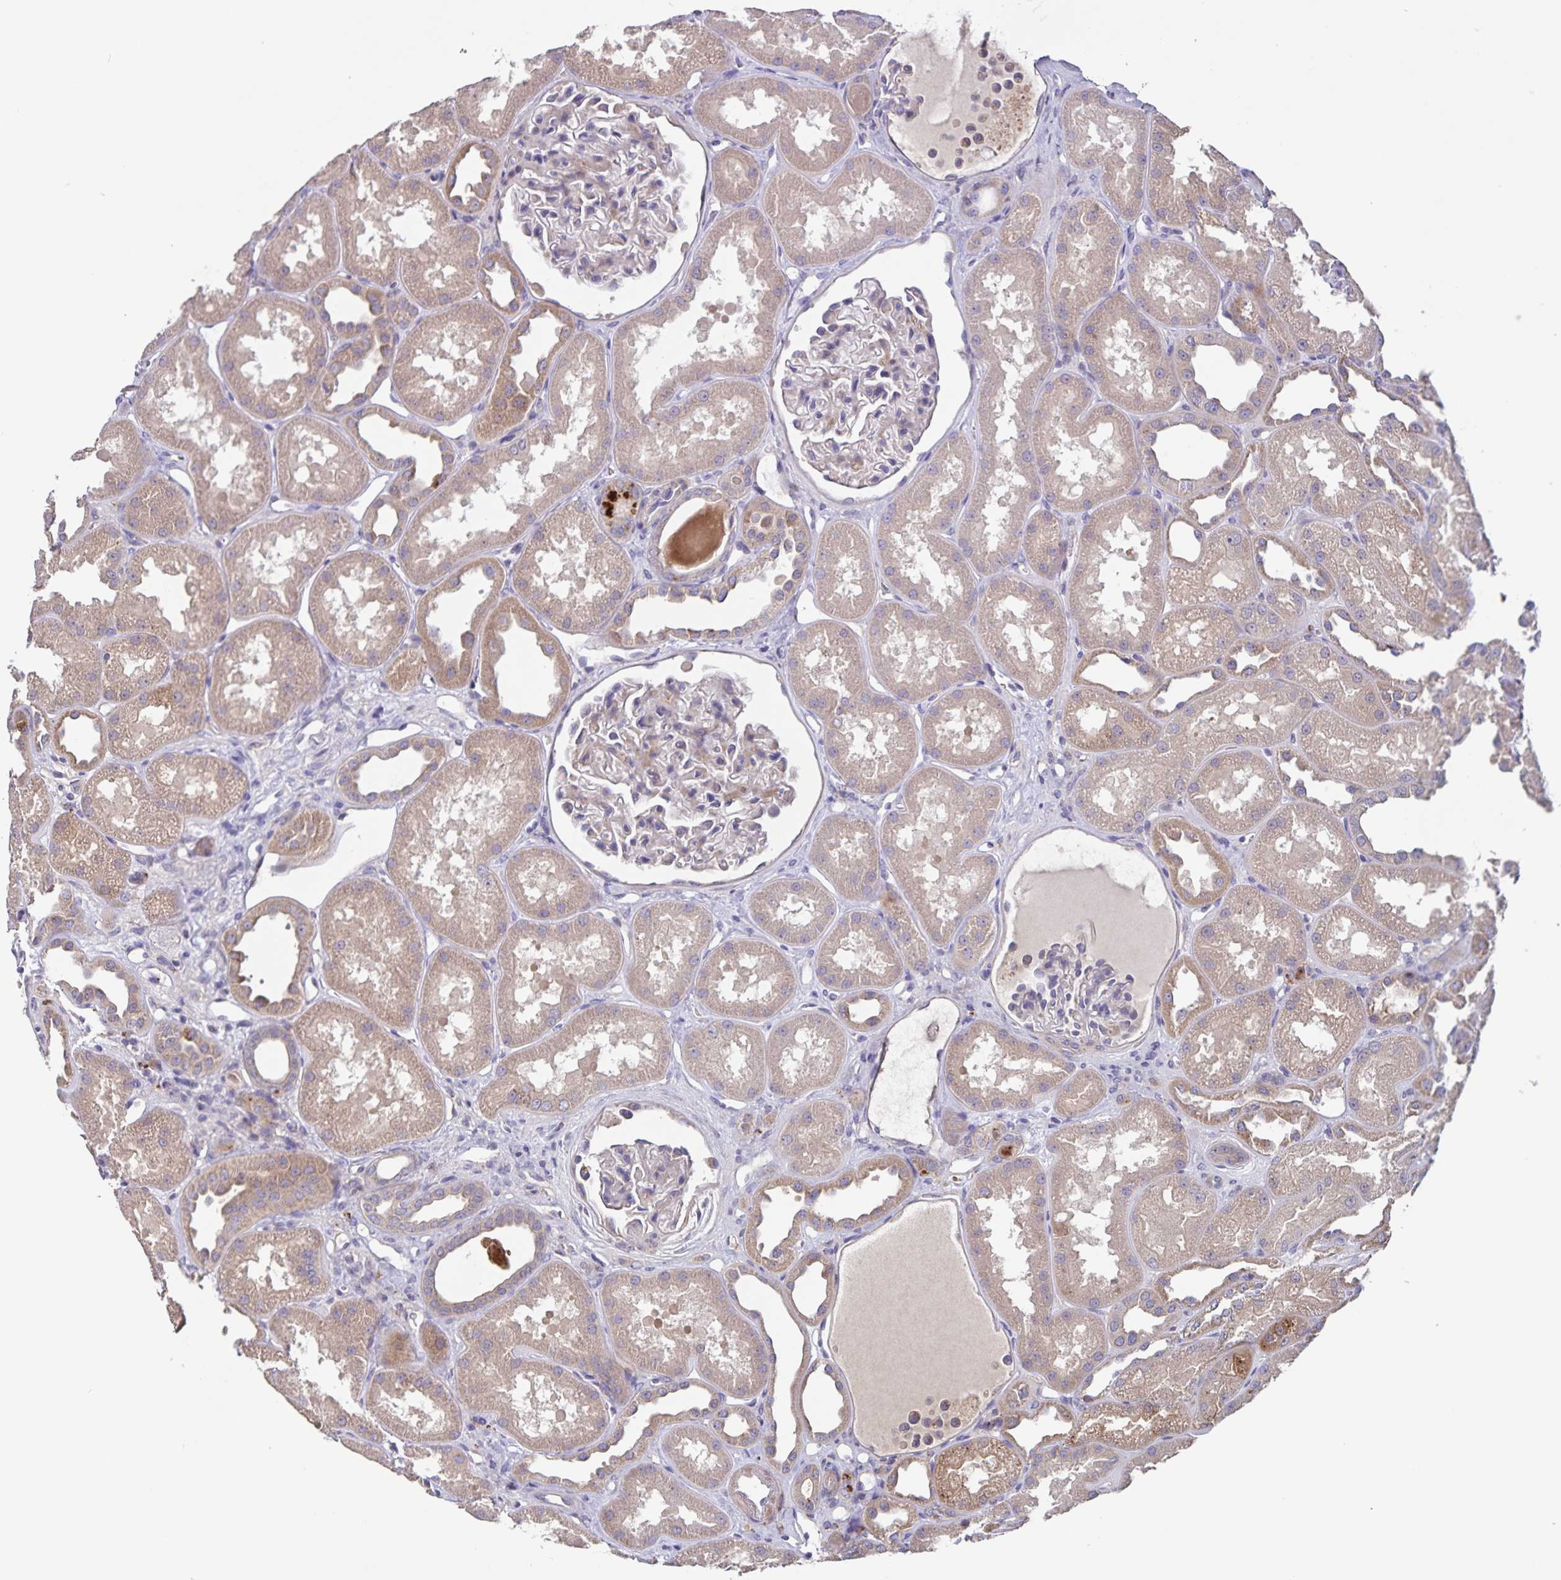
{"staining": {"intensity": "weak", "quantity": "<25%", "location": "cytoplasmic/membranous"}, "tissue": "kidney", "cell_type": "Cells in glomeruli", "image_type": "normal", "snomed": [{"axis": "morphology", "description": "Normal tissue, NOS"}, {"axis": "topography", "description": "Kidney"}], "caption": "This is an immunohistochemistry (IHC) histopathology image of benign human kidney. There is no expression in cells in glomeruli.", "gene": "FBXL16", "patient": {"sex": "male", "age": 61}}